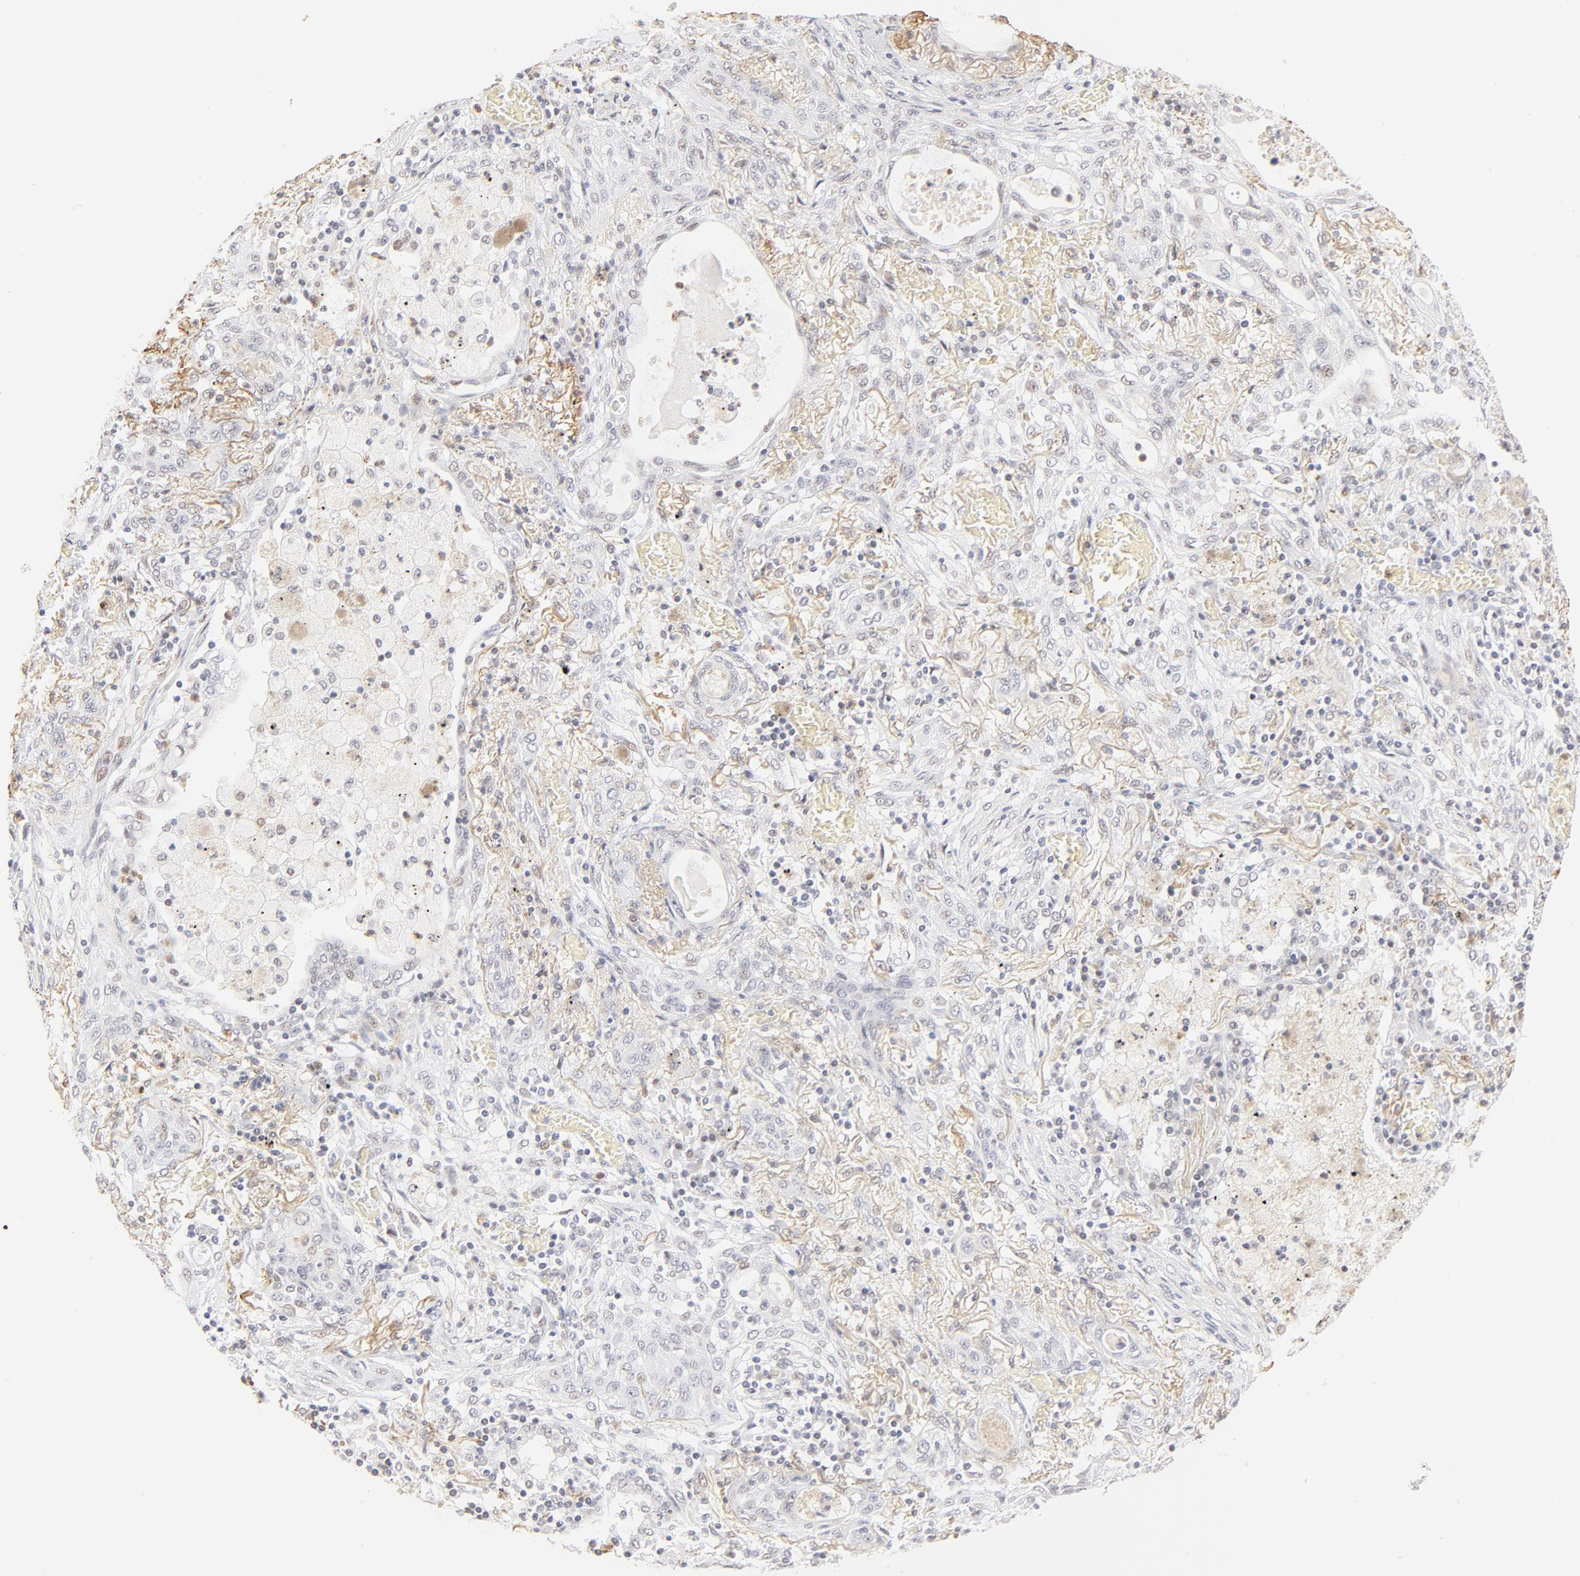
{"staining": {"intensity": "weak", "quantity": "<25%", "location": "nuclear"}, "tissue": "lung cancer", "cell_type": "Tumor cells", "image_type": "cancer", "snomed": [{"axis": "morphology", "description": "Squamous cell carcinoma, NOS"}, {"axis": "topography", "description": "Lung"}], "caption": "Immunohistochemistry (IHC) of human lung cancer (squamous cell carcinoma) reveals no expression in tumor cells.", "gene": "PBX1", "patient": {"sex": "female", "age": 47}}